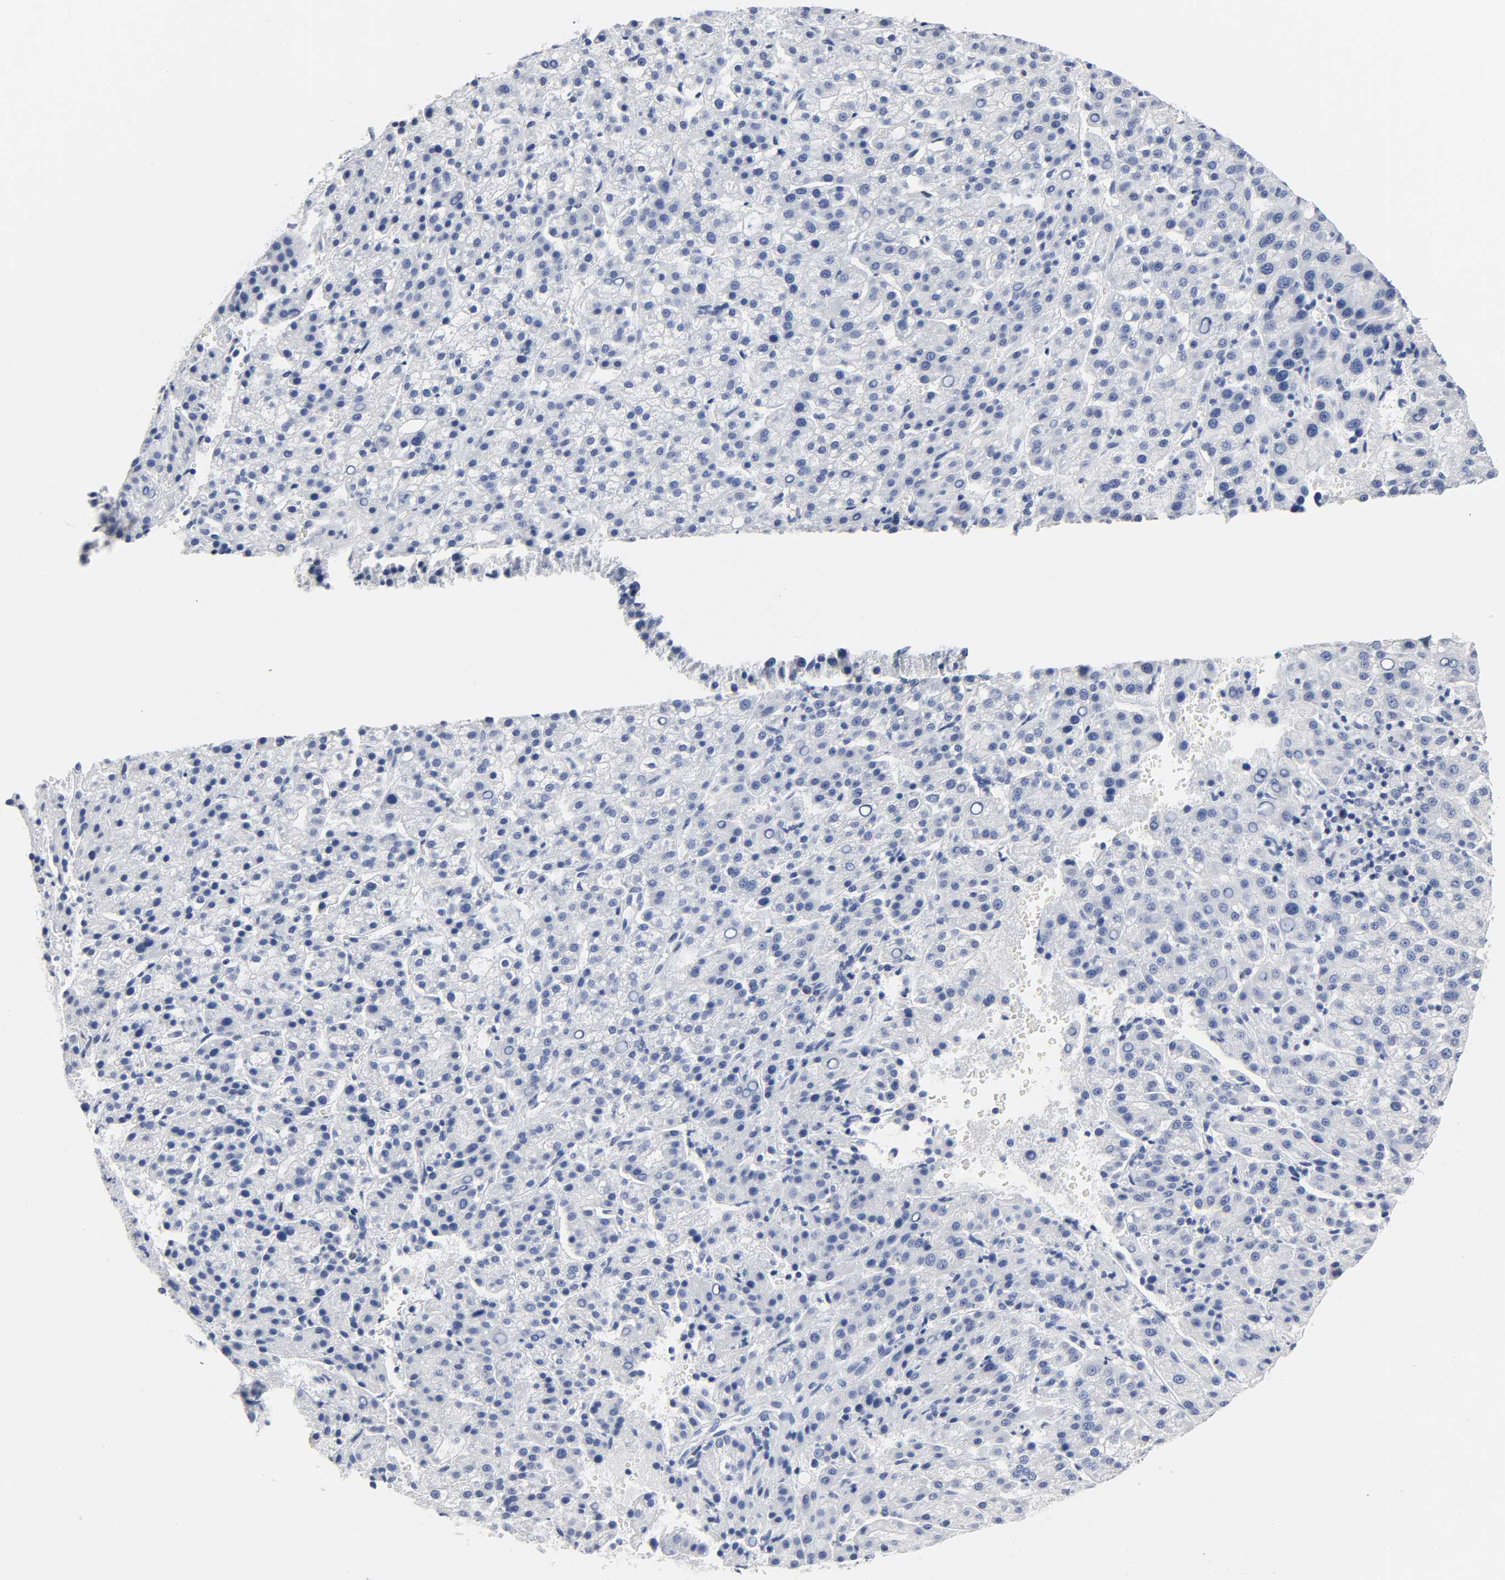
{"staining": {"intensity": "negative", "quantity": "none", "location": "none"}, "tissue": "liver cancer", "cell_type": "Tumor cells", "image_type": "cancer", "snomed": [{"axis": "morphology", "description": "Carcinoma, Hepatocellular, NOS"}, {"axis": "topography", "description": "Liver"}], "caption": "This is a photomicrograph of immunohistochemistry staining of liver cancer (hepatocellular carcinoma), which shows no staining in tumor cells.", "gene": "NAB2", "patient": {"sex": "female", "age": 58}}